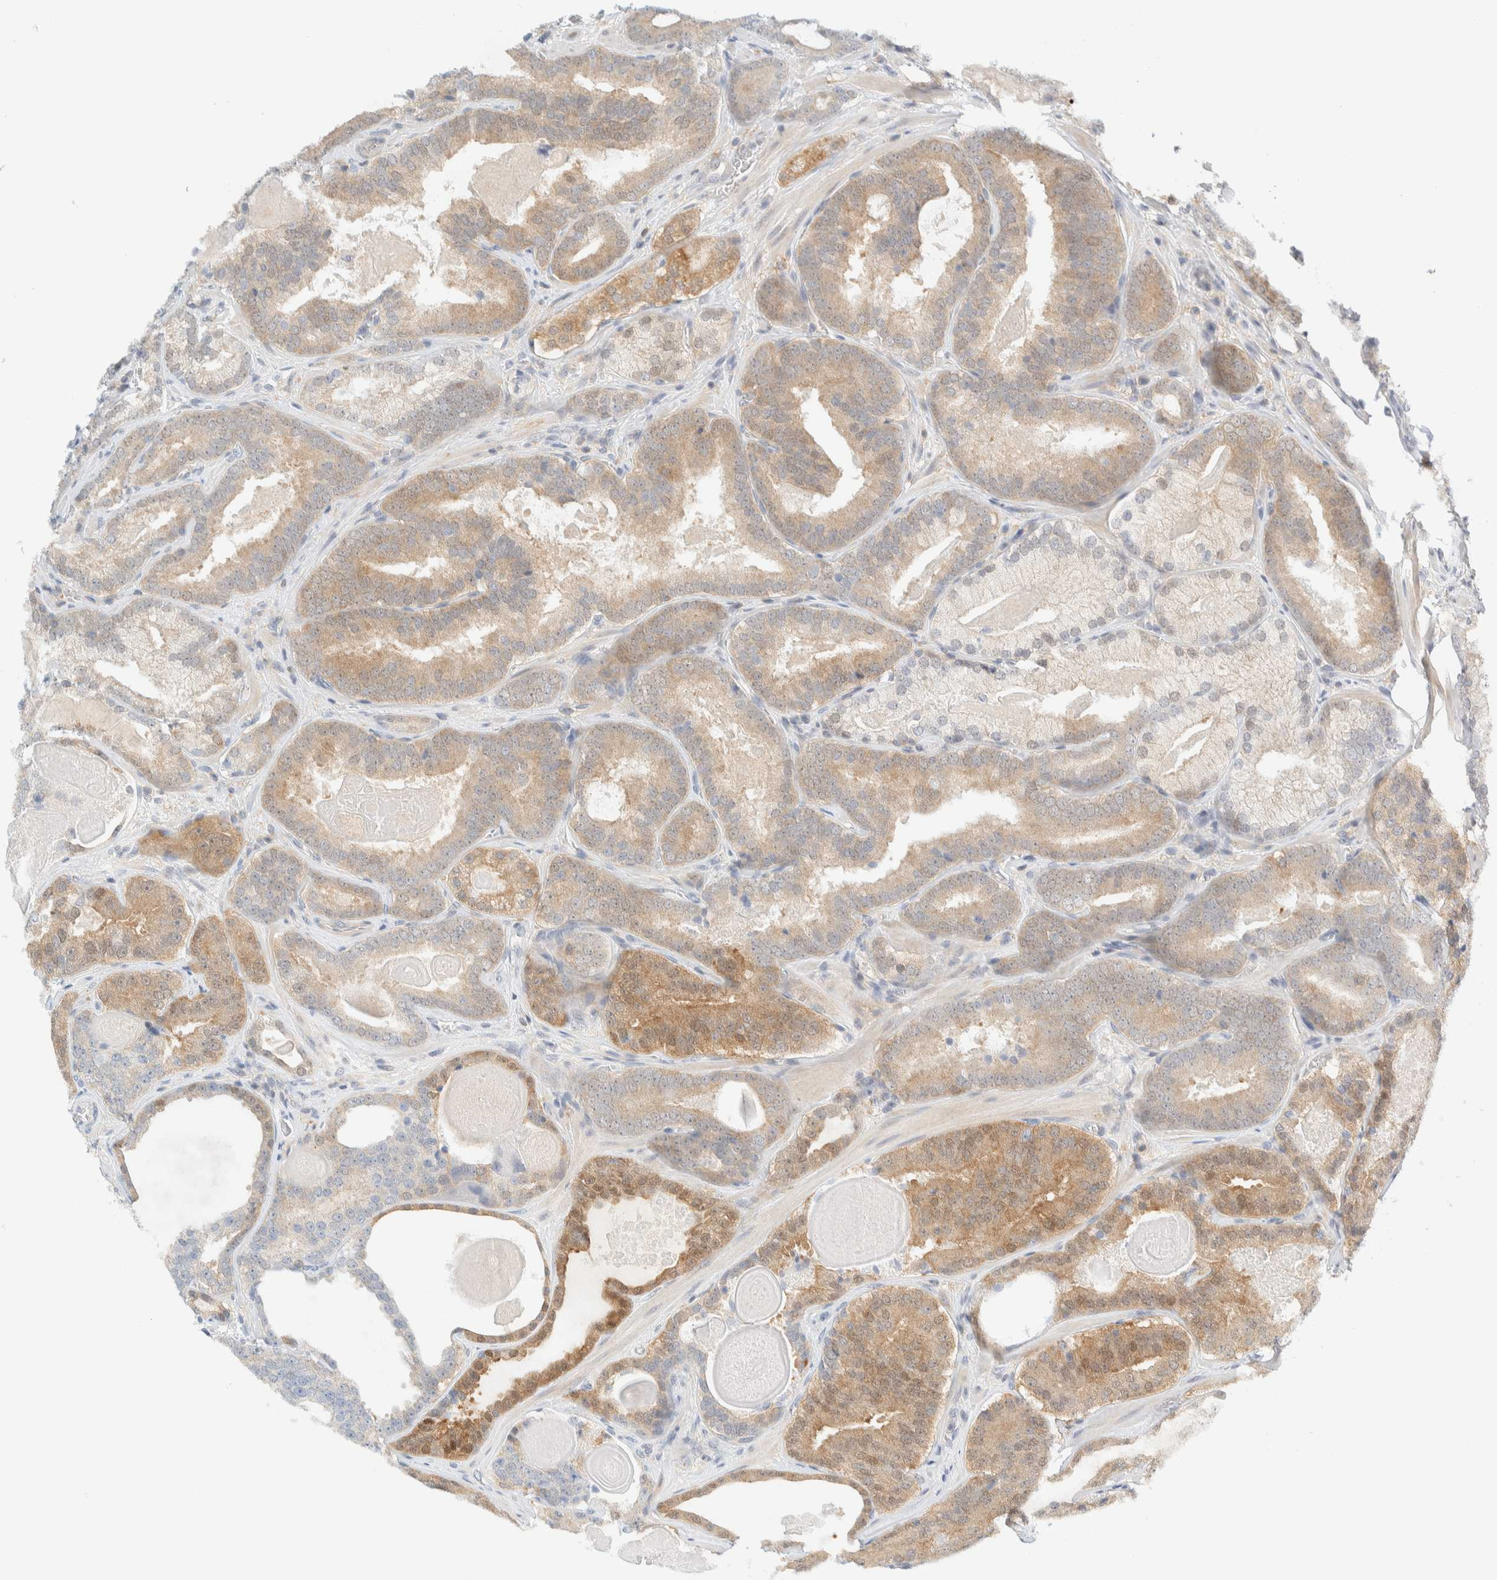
{"staining": {"intensity": "moderate", "quantity": "25%-75%", "location": "cytoplasmic/membranous"}, "tissue": "prostate cancer", "cell_type": "Tumor cells", "image_type": "cancer", "snomed": [{"axis": "morphology", "description": "Adenocarcinoma, High grade"}, {"axis": "topography", "description": "Prostate"}], "caption": "Approximately 25%-75% of tumor cells in prostate cancer show moderate cytoplasmic/membranous protein positivity as visualized by brown immunohistochemical staining.", "gene": "PCYT2", "patient": {"sex": "male", "age": 60}}